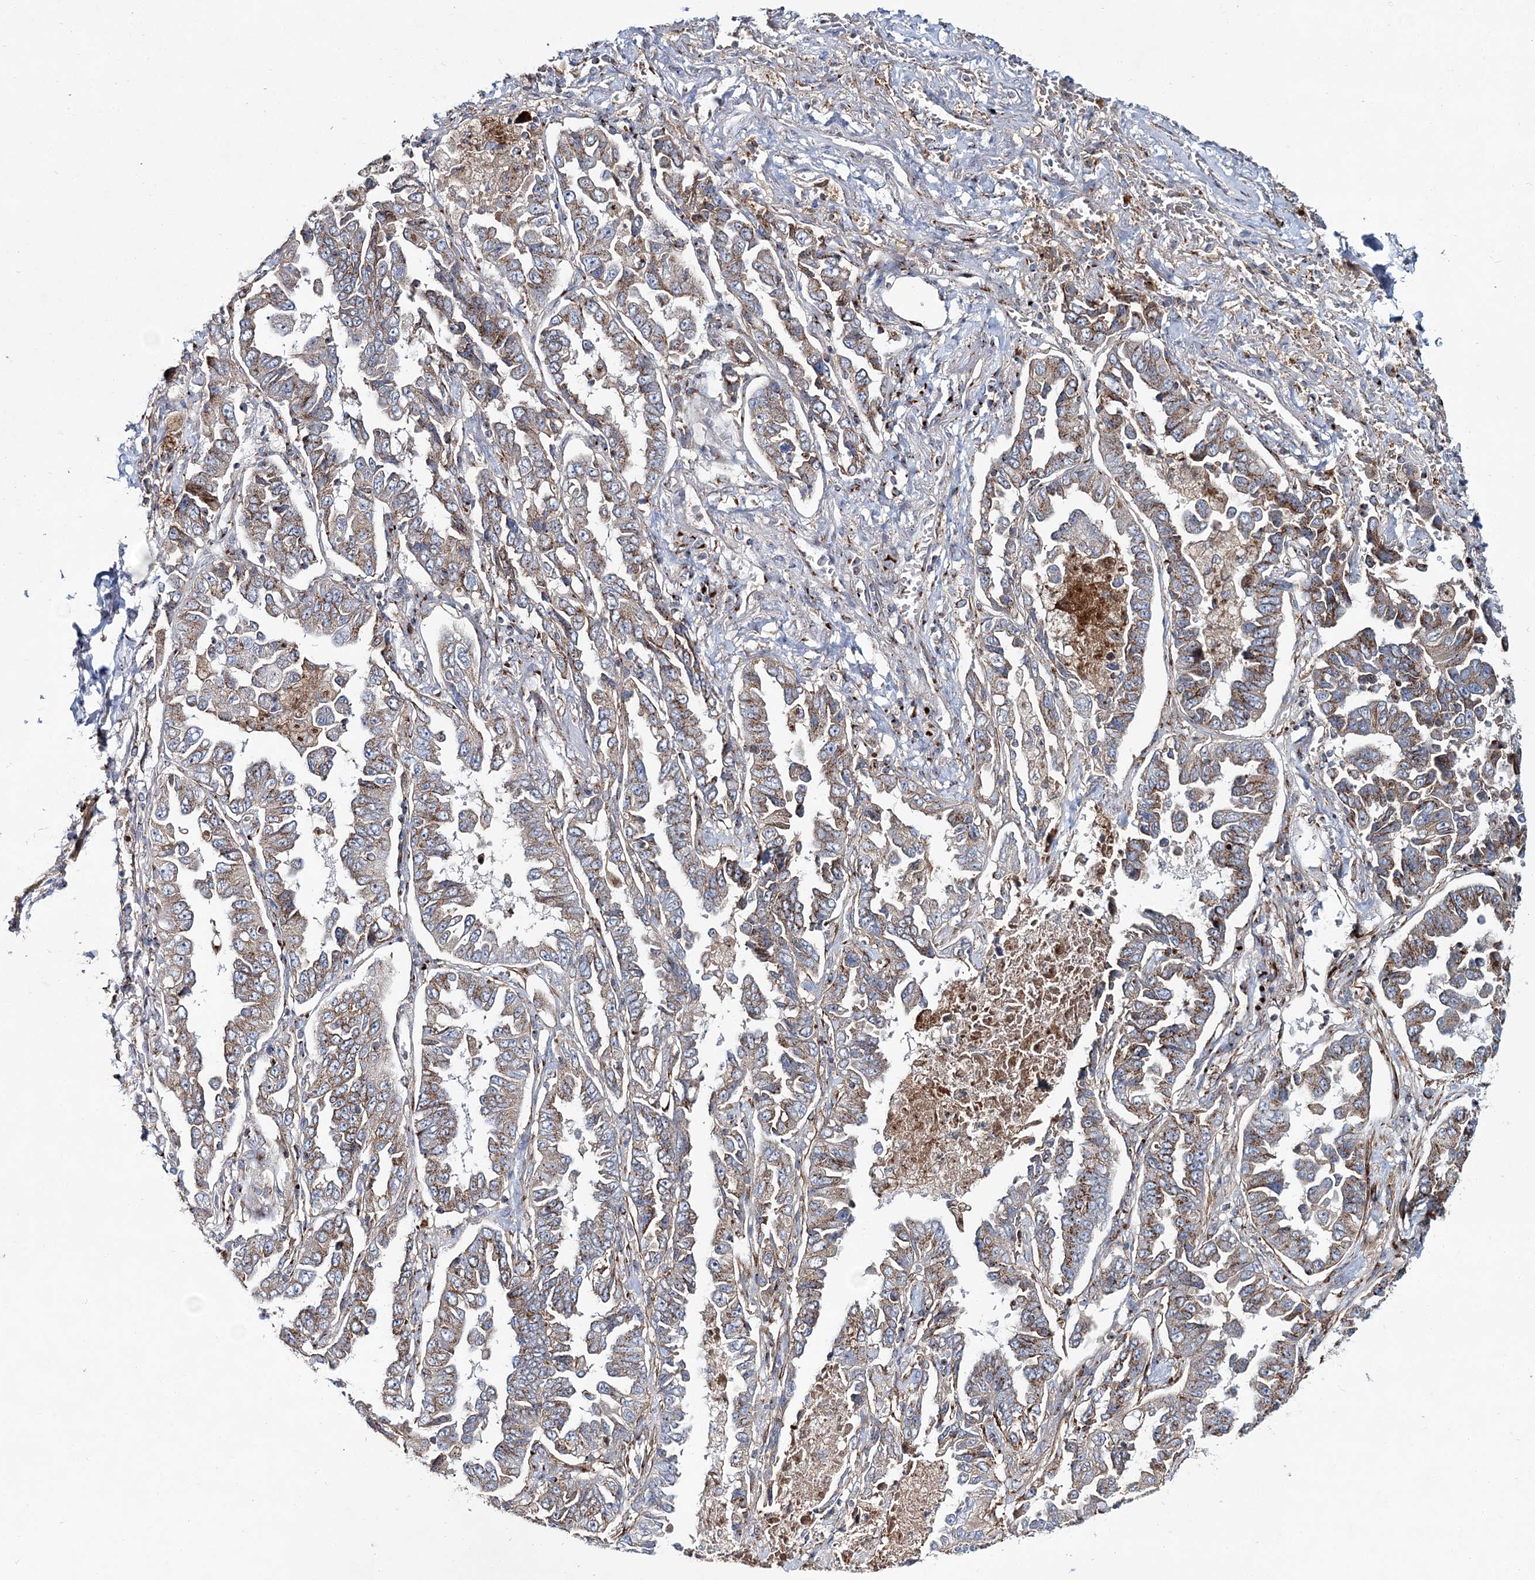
{"staining": {"intensity": "moderate", "quantity": ">75%", "location": "cytoplasmic/membranous"}, "tissue": "lung cancer", "cell_type": "Tumor cells", "image_type": "cancer", "snomed": [{"axis": "morphology", "description": "Adenocarcinoma, NOS"}, {"axis": "topography", "description": "Lung"}], "caption": "Lung adenocarcinoma tissue exhibits moderate cytoplasmic/membranous expression in approximately >75% of tumor cells (brown staining indicates protein expression, while blue staining denotes nuclei).", "gene": "MAN1A2", "patient": {"sex": "female", "age": 51}}